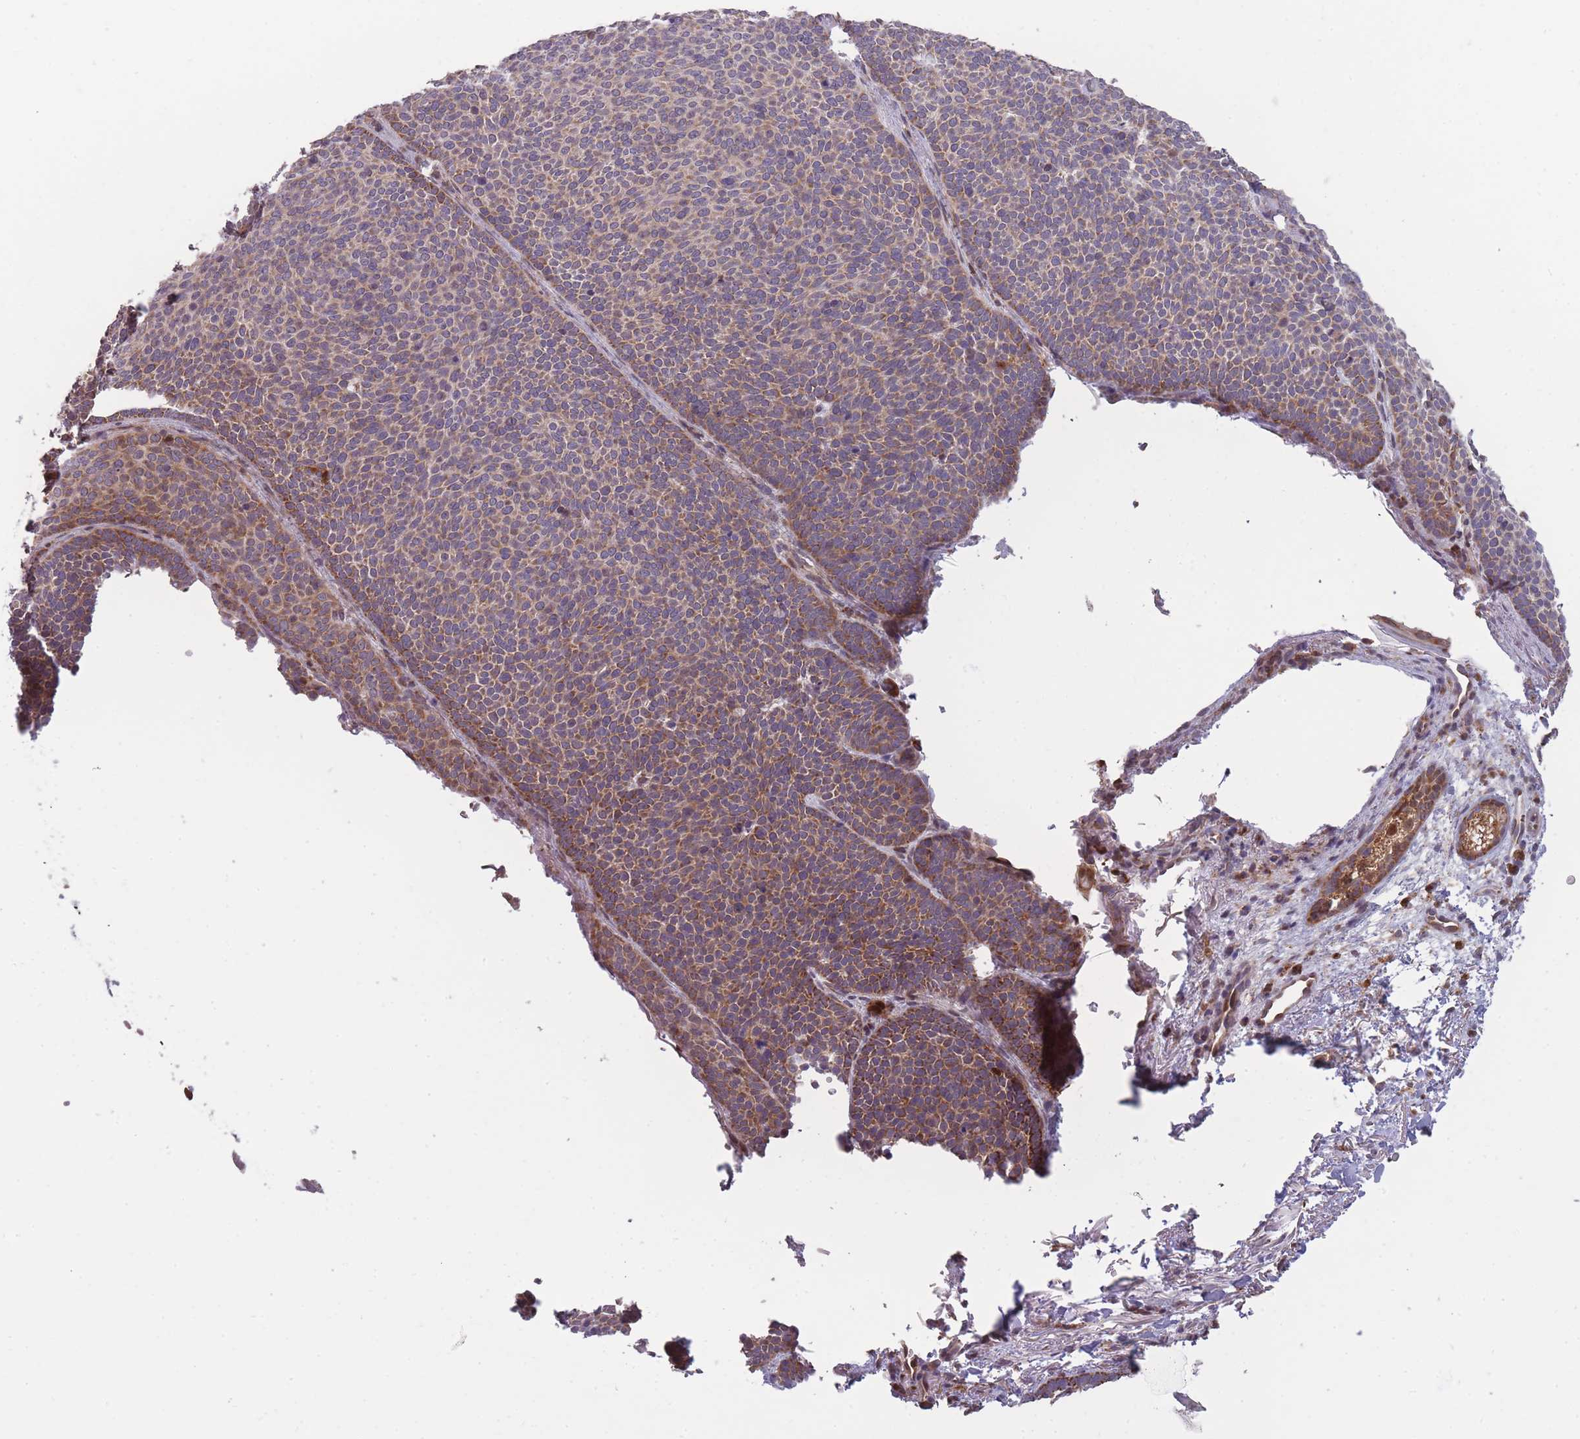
{"staining": {"intensity": "moderate", "quantity": "25%-75%", "location": "cytoplasmic/membranous"}, "tissue": "skin cancer", "cell_type": "Tumor cells", "image_type": "cancer", "snomed": [{"axis": "morphology", "description": "Basal cell carcinoma"}, {"axis": "topography", "description": "Skin"}], "caption": "A brown stain highlights moderate cytoplasmic/membranous expression of a protein in human basal cell carcinoma (skin) tumor cells.", "gene": "LGALS9", "patient": {"sex": "female", "age": 77}}